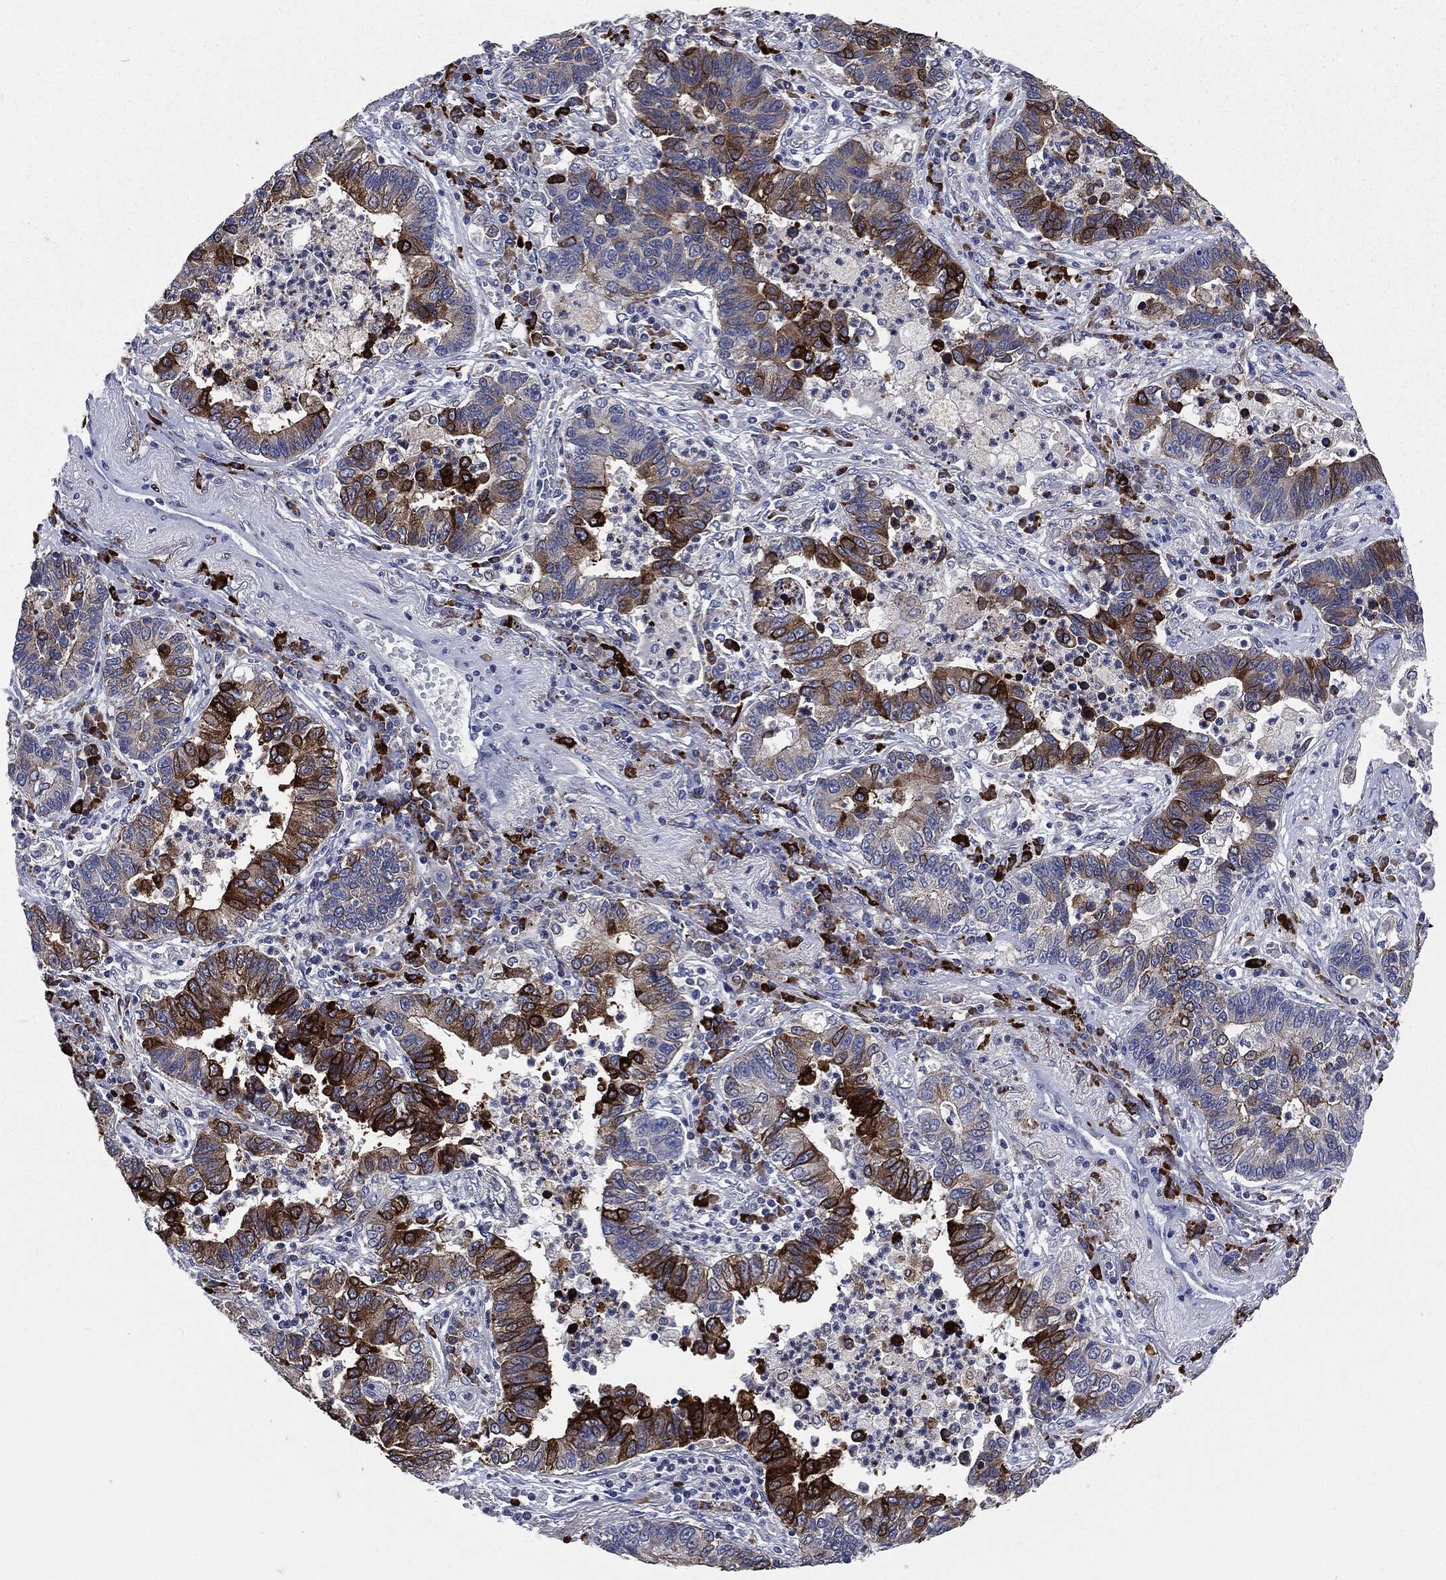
{"staining": {"intensity": "strong", "quantity": "<25%", "location": "cytoplasmic/membranous"}, "tissue": "lung cancer", "cell_type": "Tumor cells", "image_type": "cancer", "snomed": [{"axis": "morphology", "description": "Adenocarcinoma, NOS"}, {"axis": "topography", "description": "Lung"}], "caption": "An image showing strong cytoplasmic/membranous positivity in approximately <25% of tumor cells in lung adenocarcinoma, as visualized by brown immunohistochemical staining.", "gene": "PTGS2", "patient": {"sex": "female", "age": 57}}